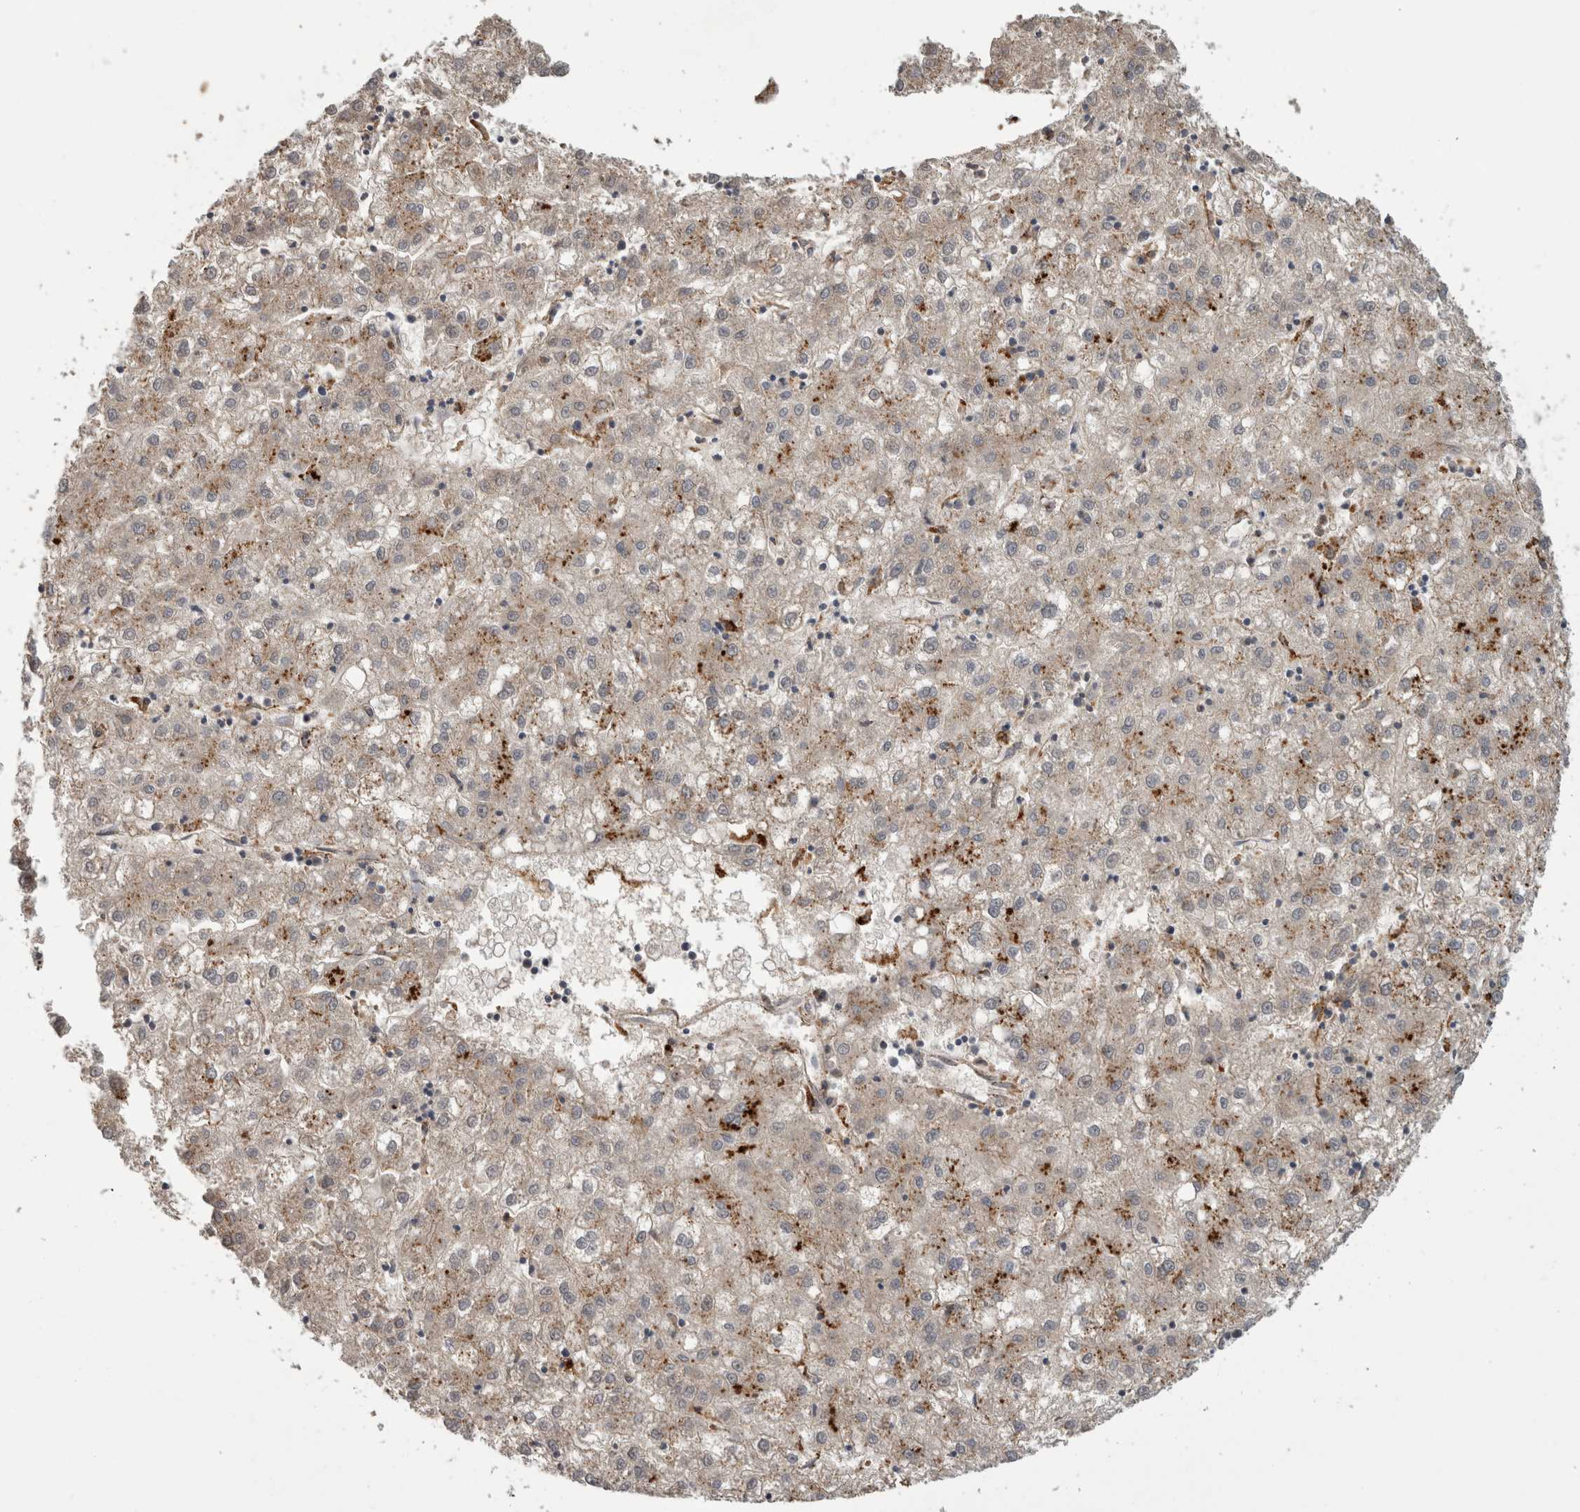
{"staining": {"intensity": "weak", "quantity": ">75%", "location": "cytoplasmic/membranous"}, "tissue": "liver cancer", "cell_type": "Tumor cells", "image_type": "cancer", "snomed": [{"axis": "morphology", "description": "Carcinoma, Hepatocellular, NOS"}, {"axis": "topography", "description": "Liver"}], "caption": "Immunohistochemical staining of liver cancer displays weak cytoplasmic/membranous protein expression in about >75% of tumor cells. (brown staining indicates protein expression, while blue staining denotes nuclei).", "gene": "CTSZ", "patient": {"sex": "male", "age": 72}}